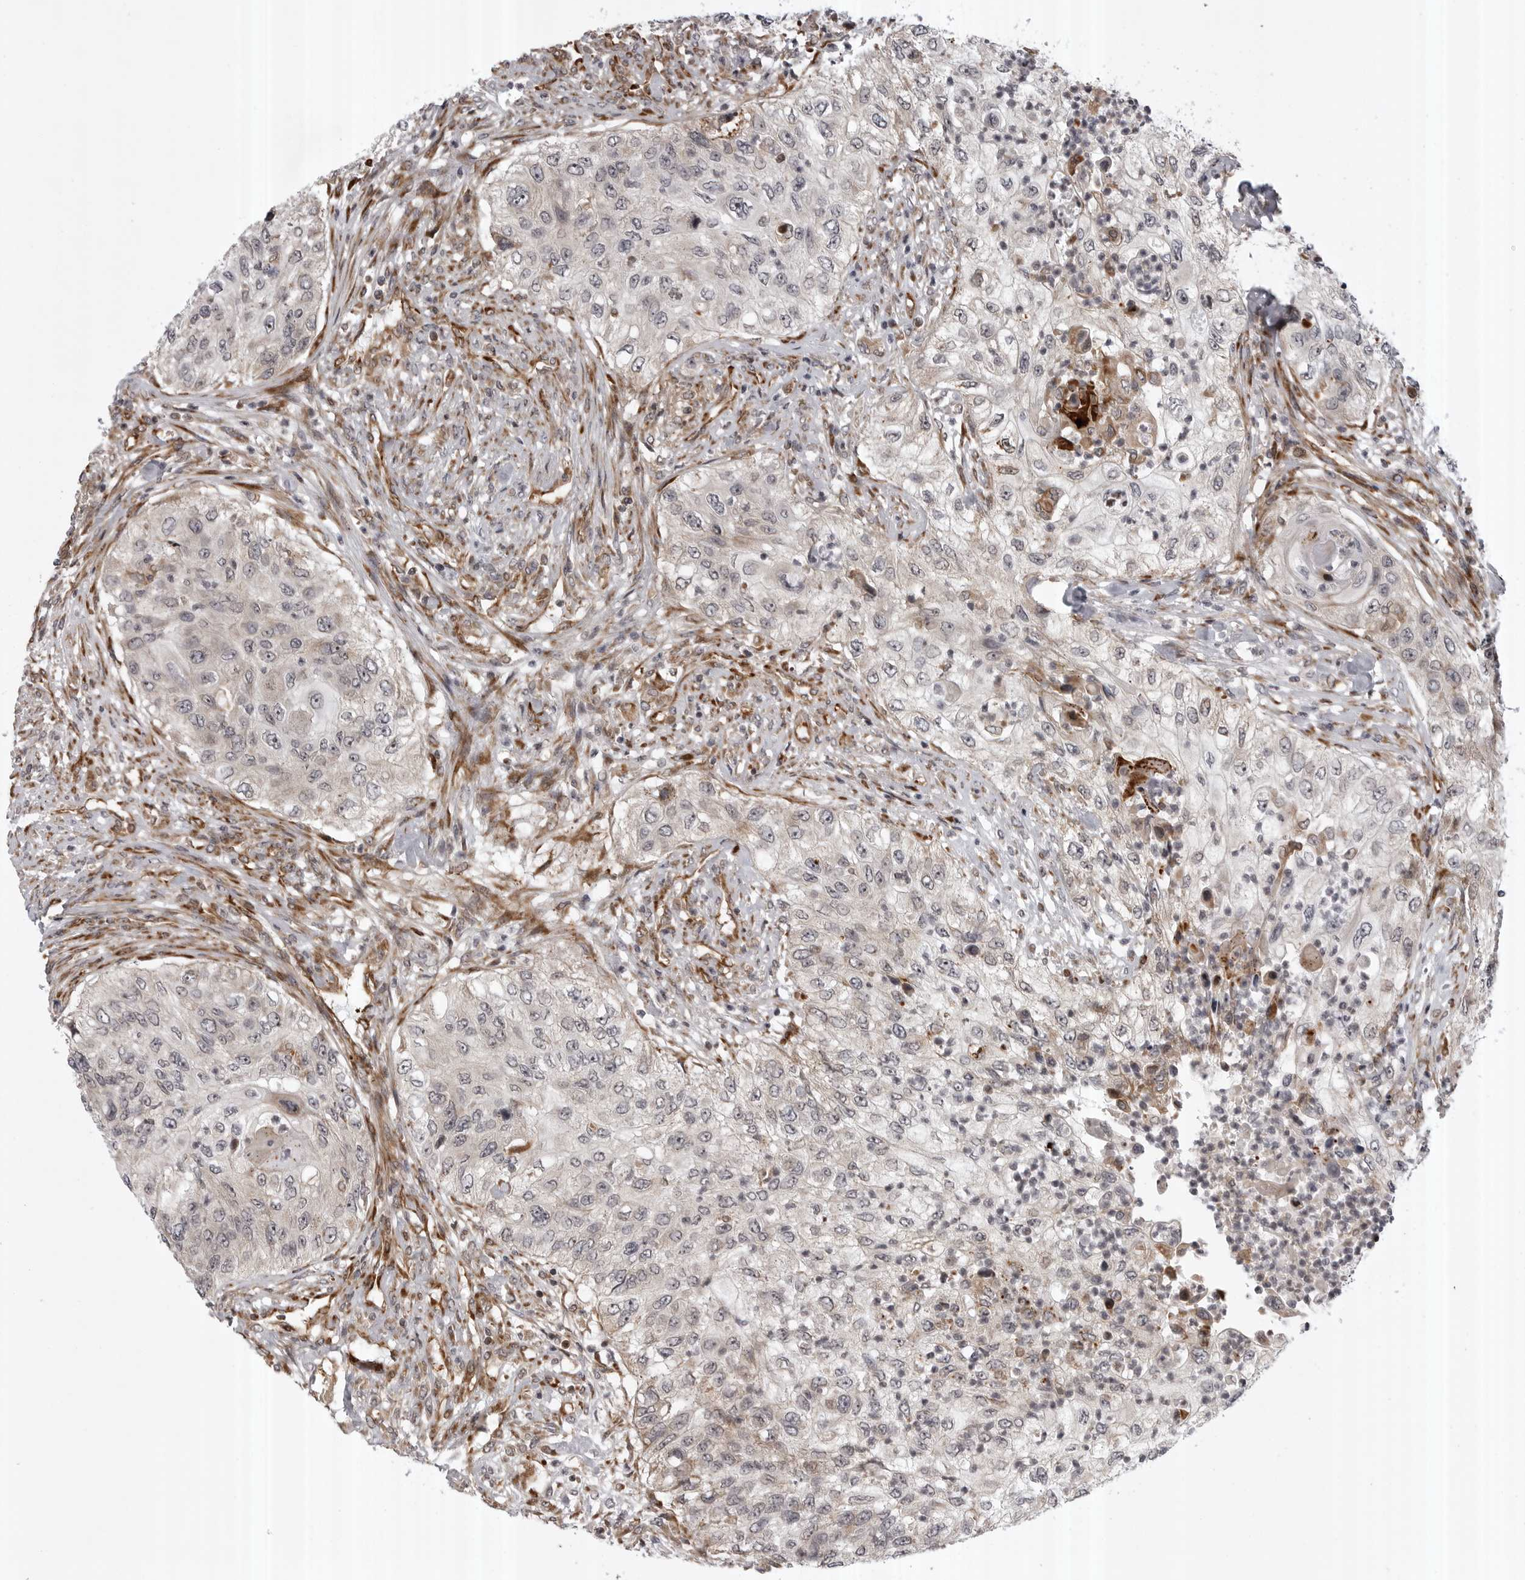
{"staining": {"intensity": "negative", "quantity": "none", "location": "none"}, "tissue": "urothelial cancer", "cell_type": "Tumor cells", "image_type": "cancer", "snomed": [{"axis": "morphology", "description": "Urothelial carcinoma, High grade"}, {"axis": "topography", "description": "Urinary bladder"}], "caption": "Immunohistochemistry micrograph of neoplastic tissue: human high-grade urothelial carcinoma stained with DAB shows no significant protein expression in tumor cells.", "gene": "ABL1", "patient": {"sex": "female", "age": 60}}